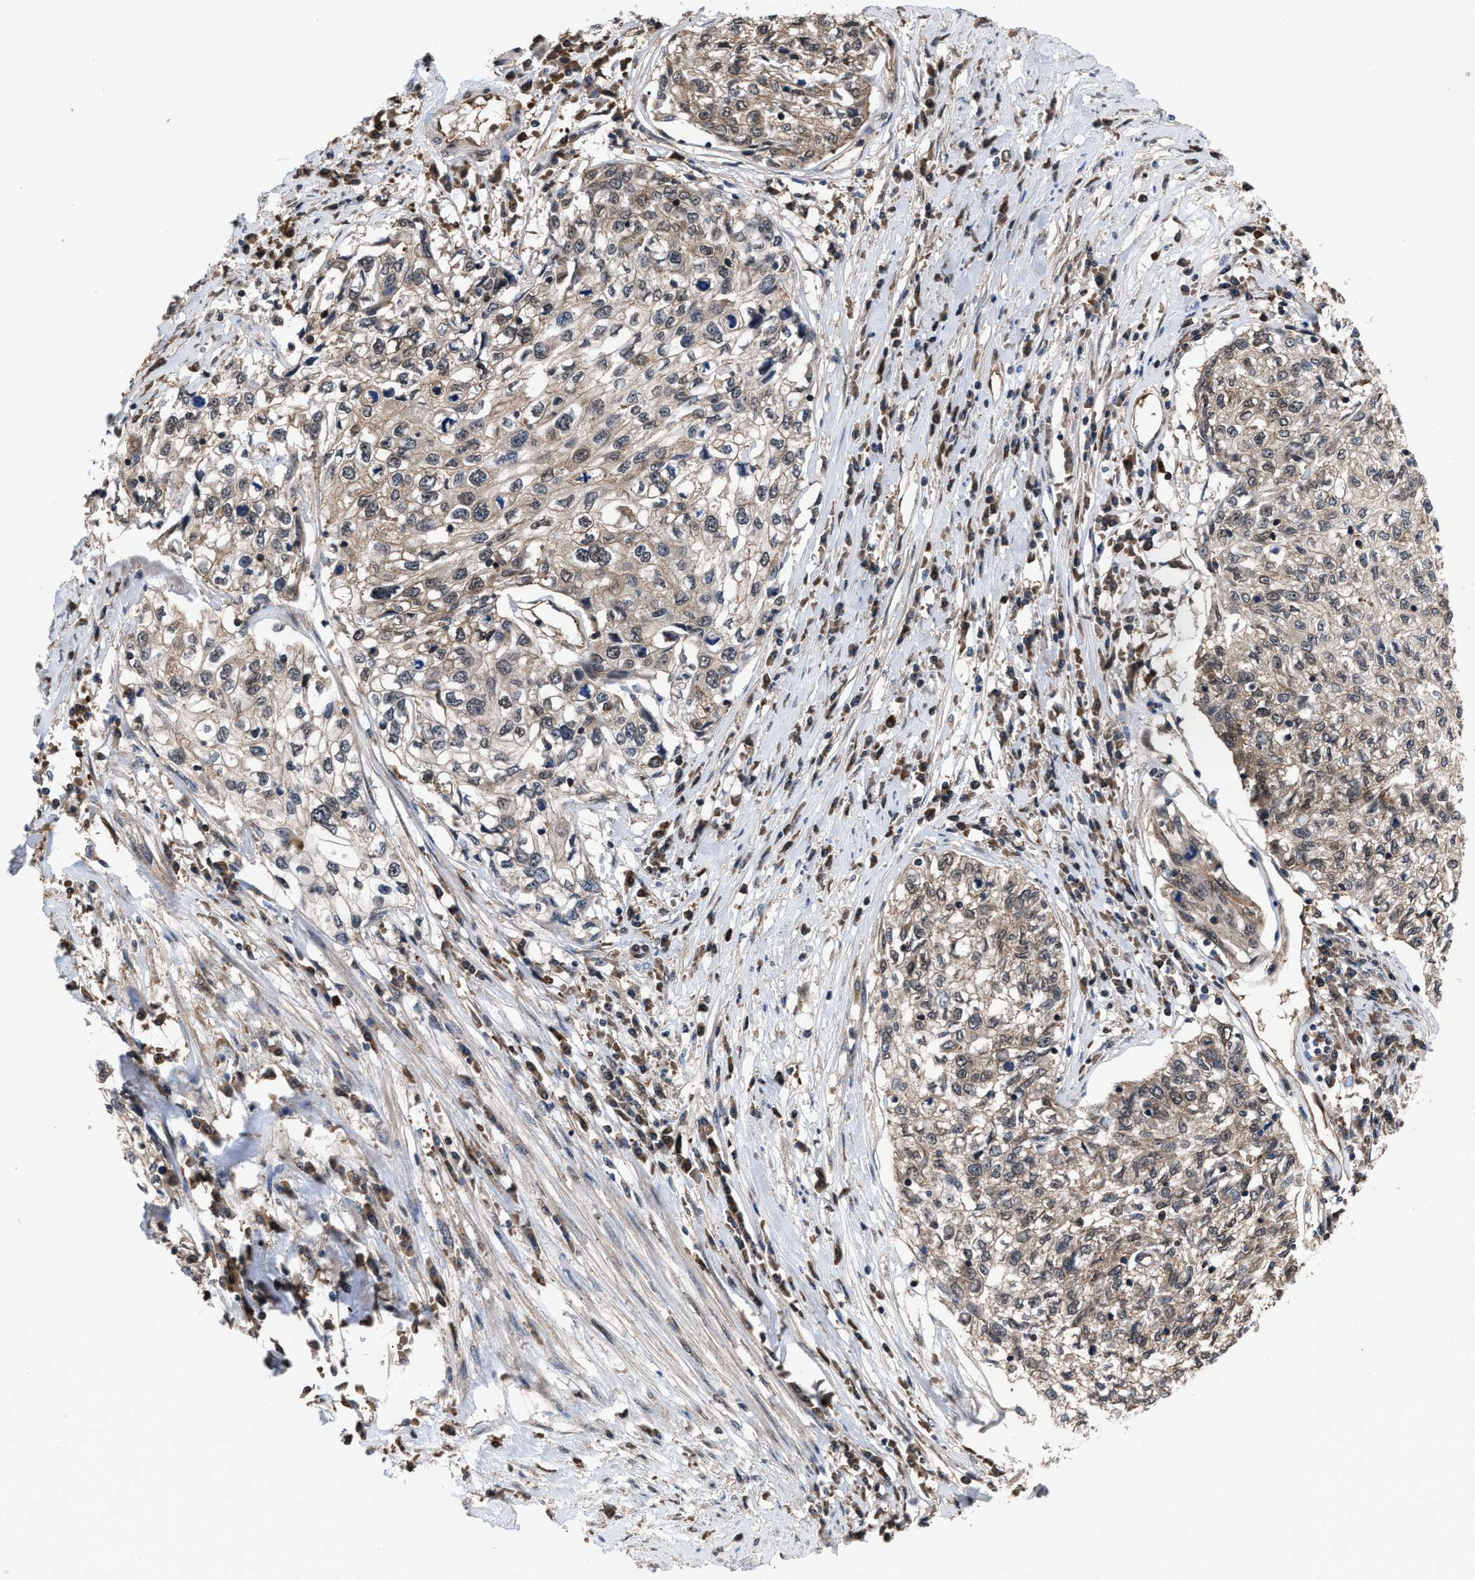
{"staining": {"intensity": "weak", "quantity": "<25%", "location": "cytoplasmic/membranous,nuclear"}, "tissue": "cervical cancer", "cell_type": "Tumor cells", "image_type": "cancer", "snomed": [{"axis": "morphology", "description": "Squamous cell carcinoma, NOS"}, {"axis": "topography", "description": "Cervix"}], "caption": "The micrograph demonstrates no significant staining in tumor cells of cervical cancer. (DAB (3,3'-diaminobenzidine) IHC, high magnification).", "gene": "SCAI", "patient": {"sex": "female", "age": 57}}